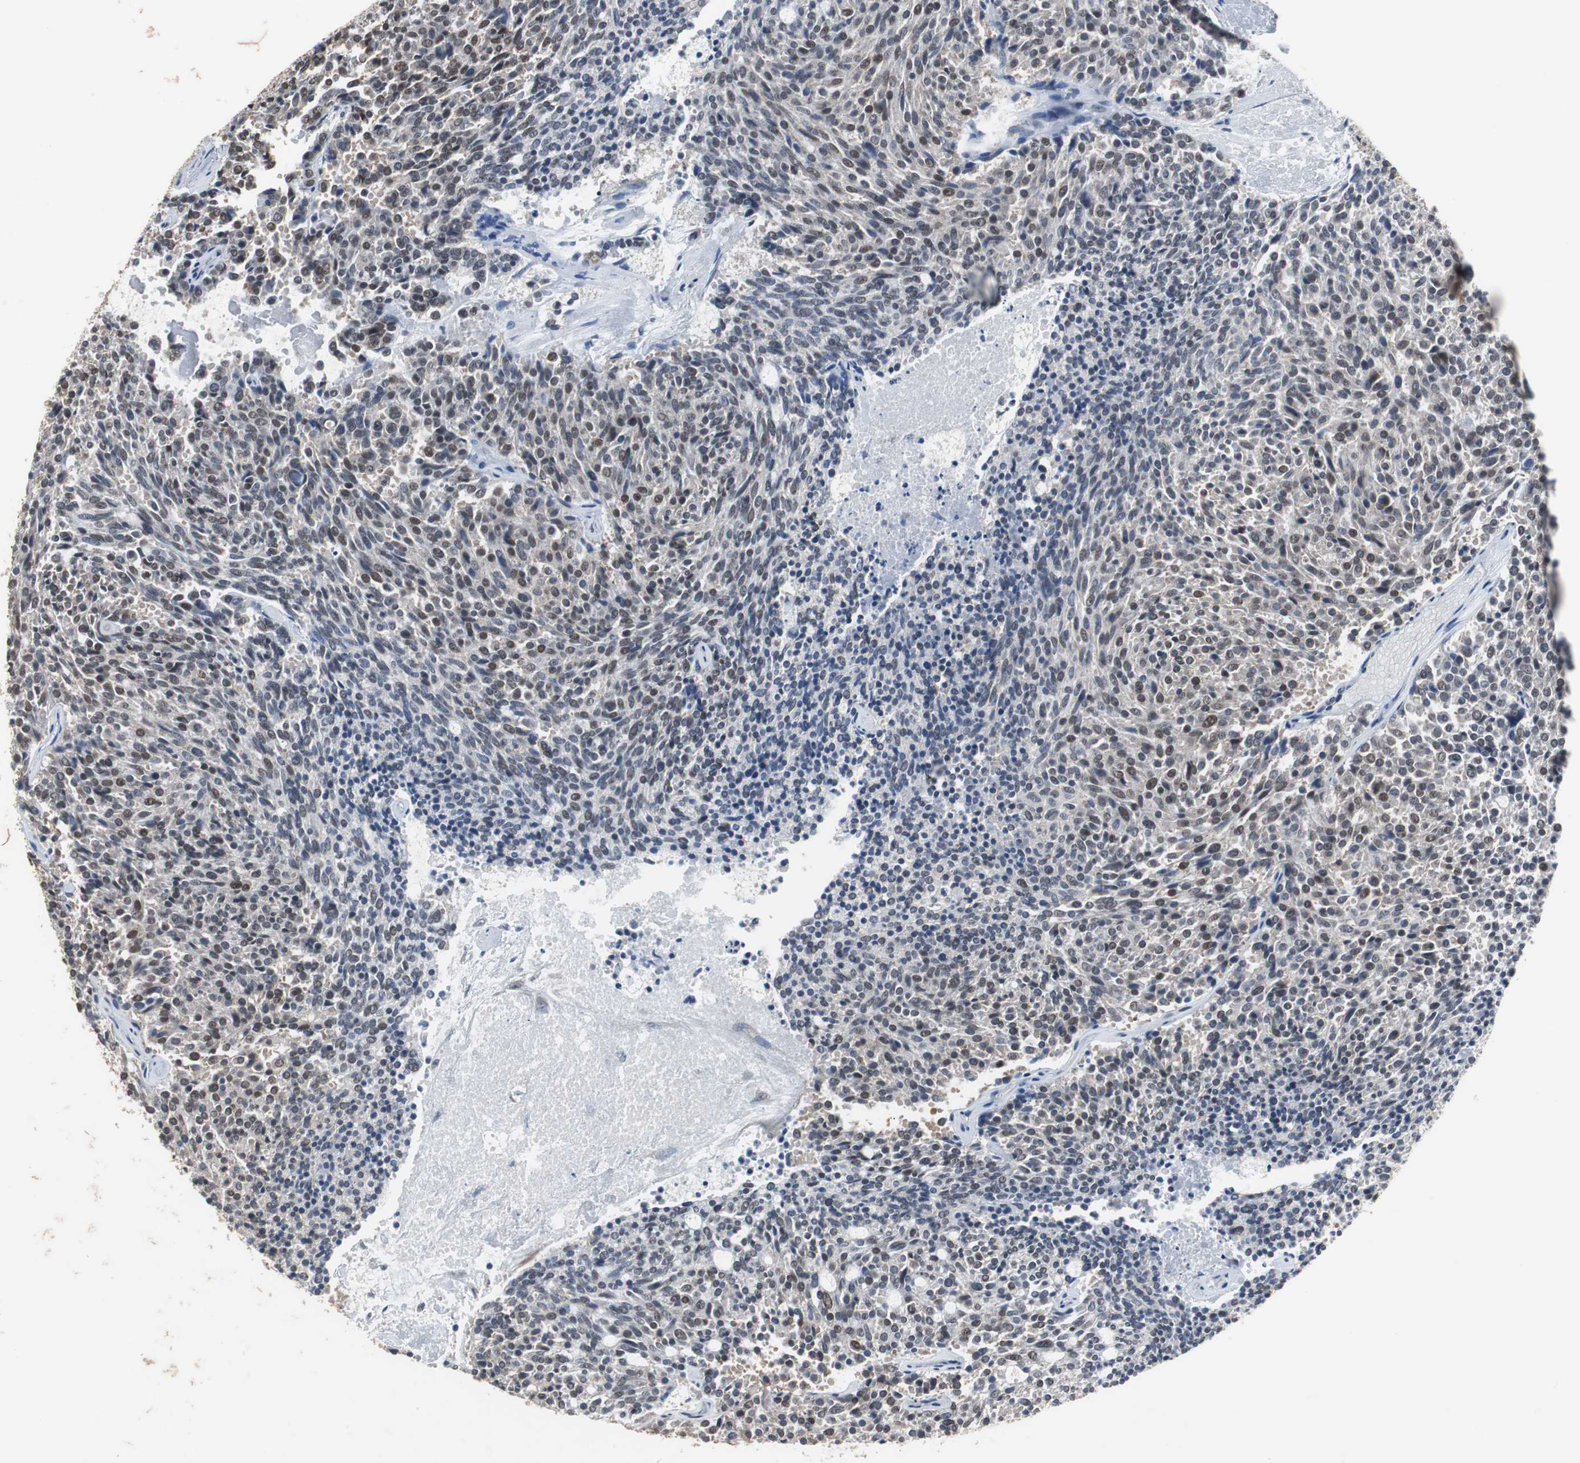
{"staining": {"intensity": "moderate", "quantity": ">75%", "location": "nuclear"}, "tissue": "carcinoid", "cell_type": "Tumor cells", "image_type": "cancer", "snomed": [{"axis": "morphology", "description": "Carcinoid, malignant, NOS"}, {"axis": "topography", "description": "Pancreas"}], "caption": "IHC of carcinoid (malignant) displays medium levels of moderate nuclear staining in approximately >75% of tumor cells.", "gene": "ZHX2", "patient": {"sex": "female", "age": 54}}